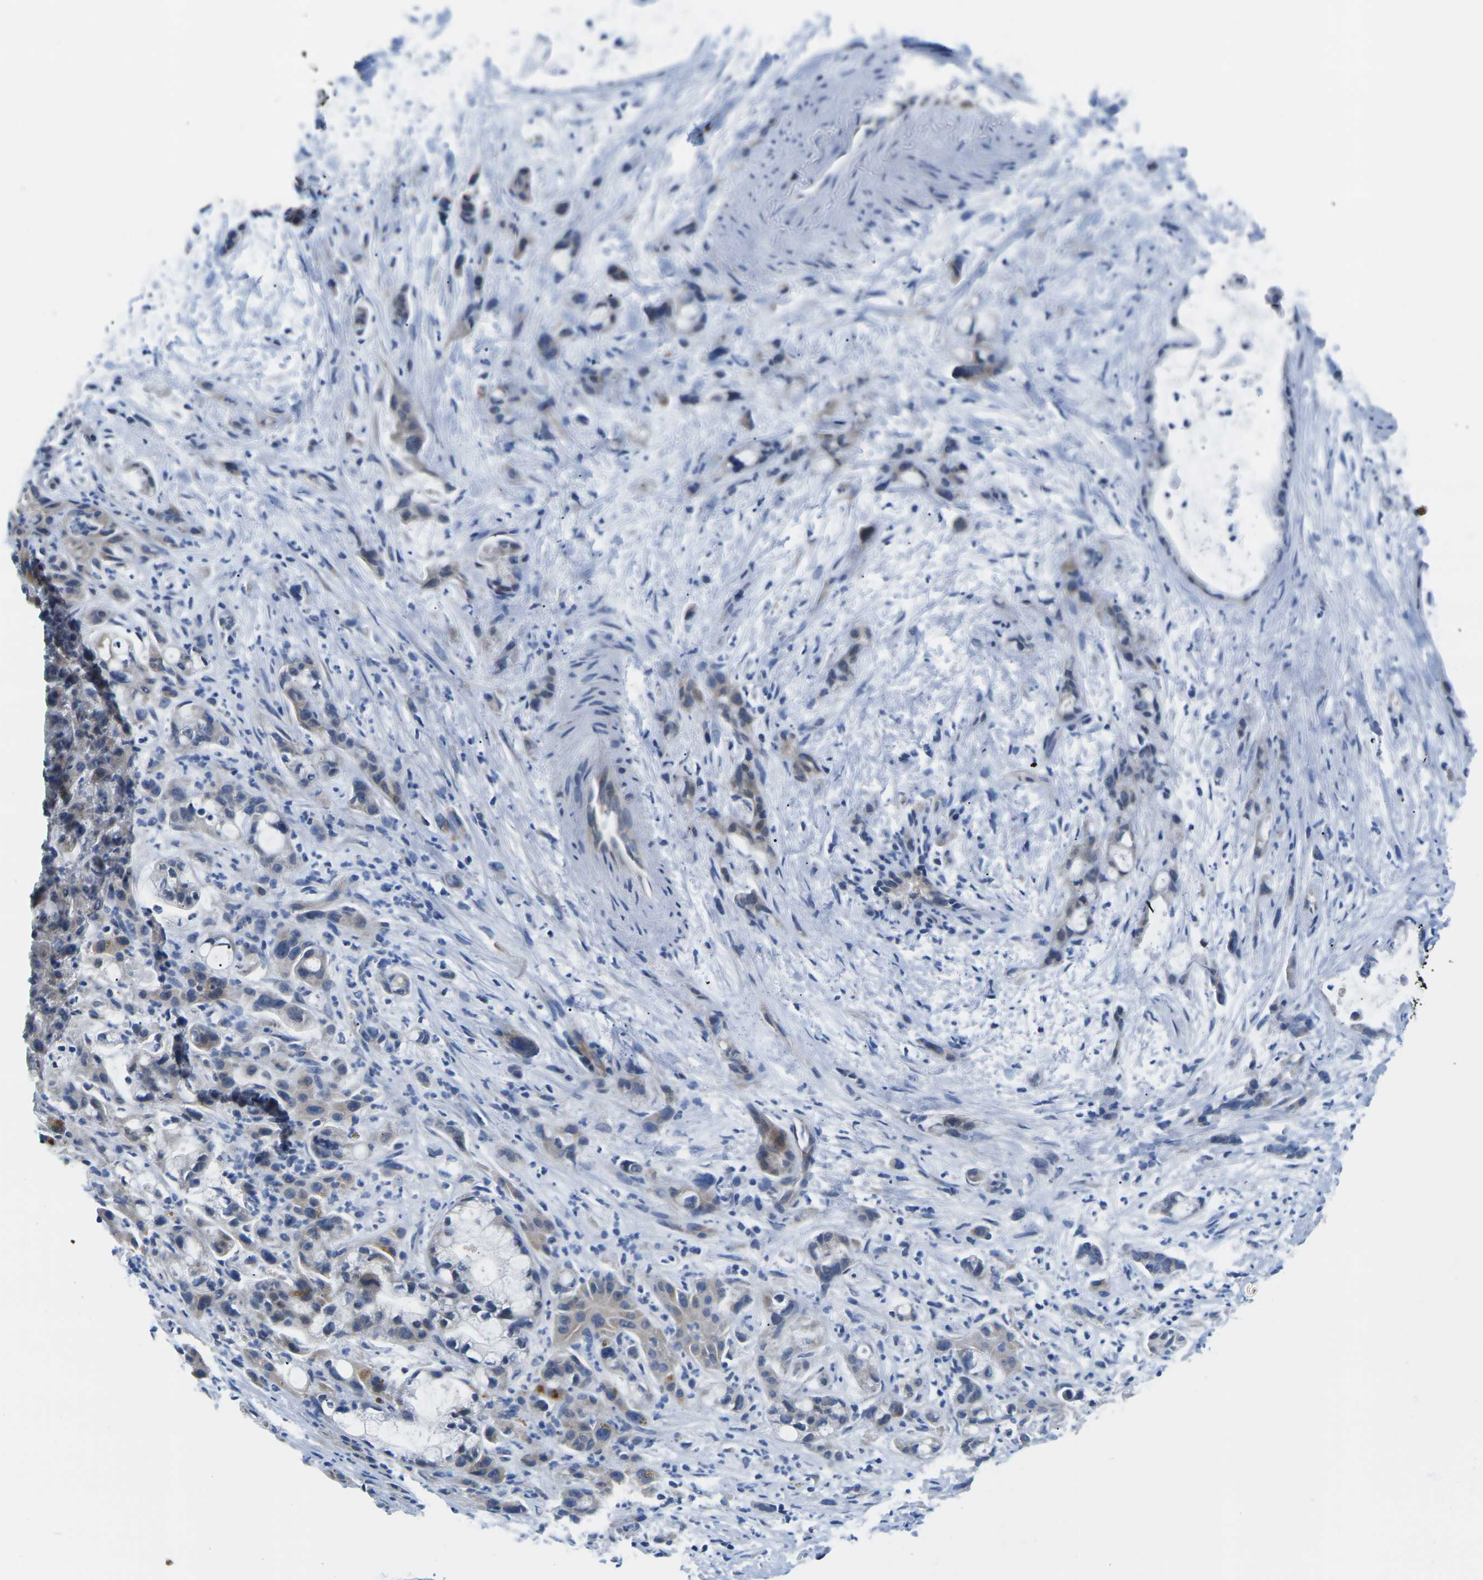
{"staining": {"intensity": "weak", "quantity": "<25%", "location": "cytoplasmic/membranous"}, "tissue": "liver cancer", "cell_type": "Tumor cells", "image_type": "cancer", "snomed": [{"axis": "morphology", "description": "Cholangiocarcinoma"}, {"axis": "topography", "description": "Liver"}], "caption": "Immunohistochemistry (IHC) micrograph of neoplastic tissue: human liver cancer stained with DAB reveals no significant protein positivity in tumor cells.", "gene": "TMEFF2", "patient": {"sex": "female", "age": 72}}